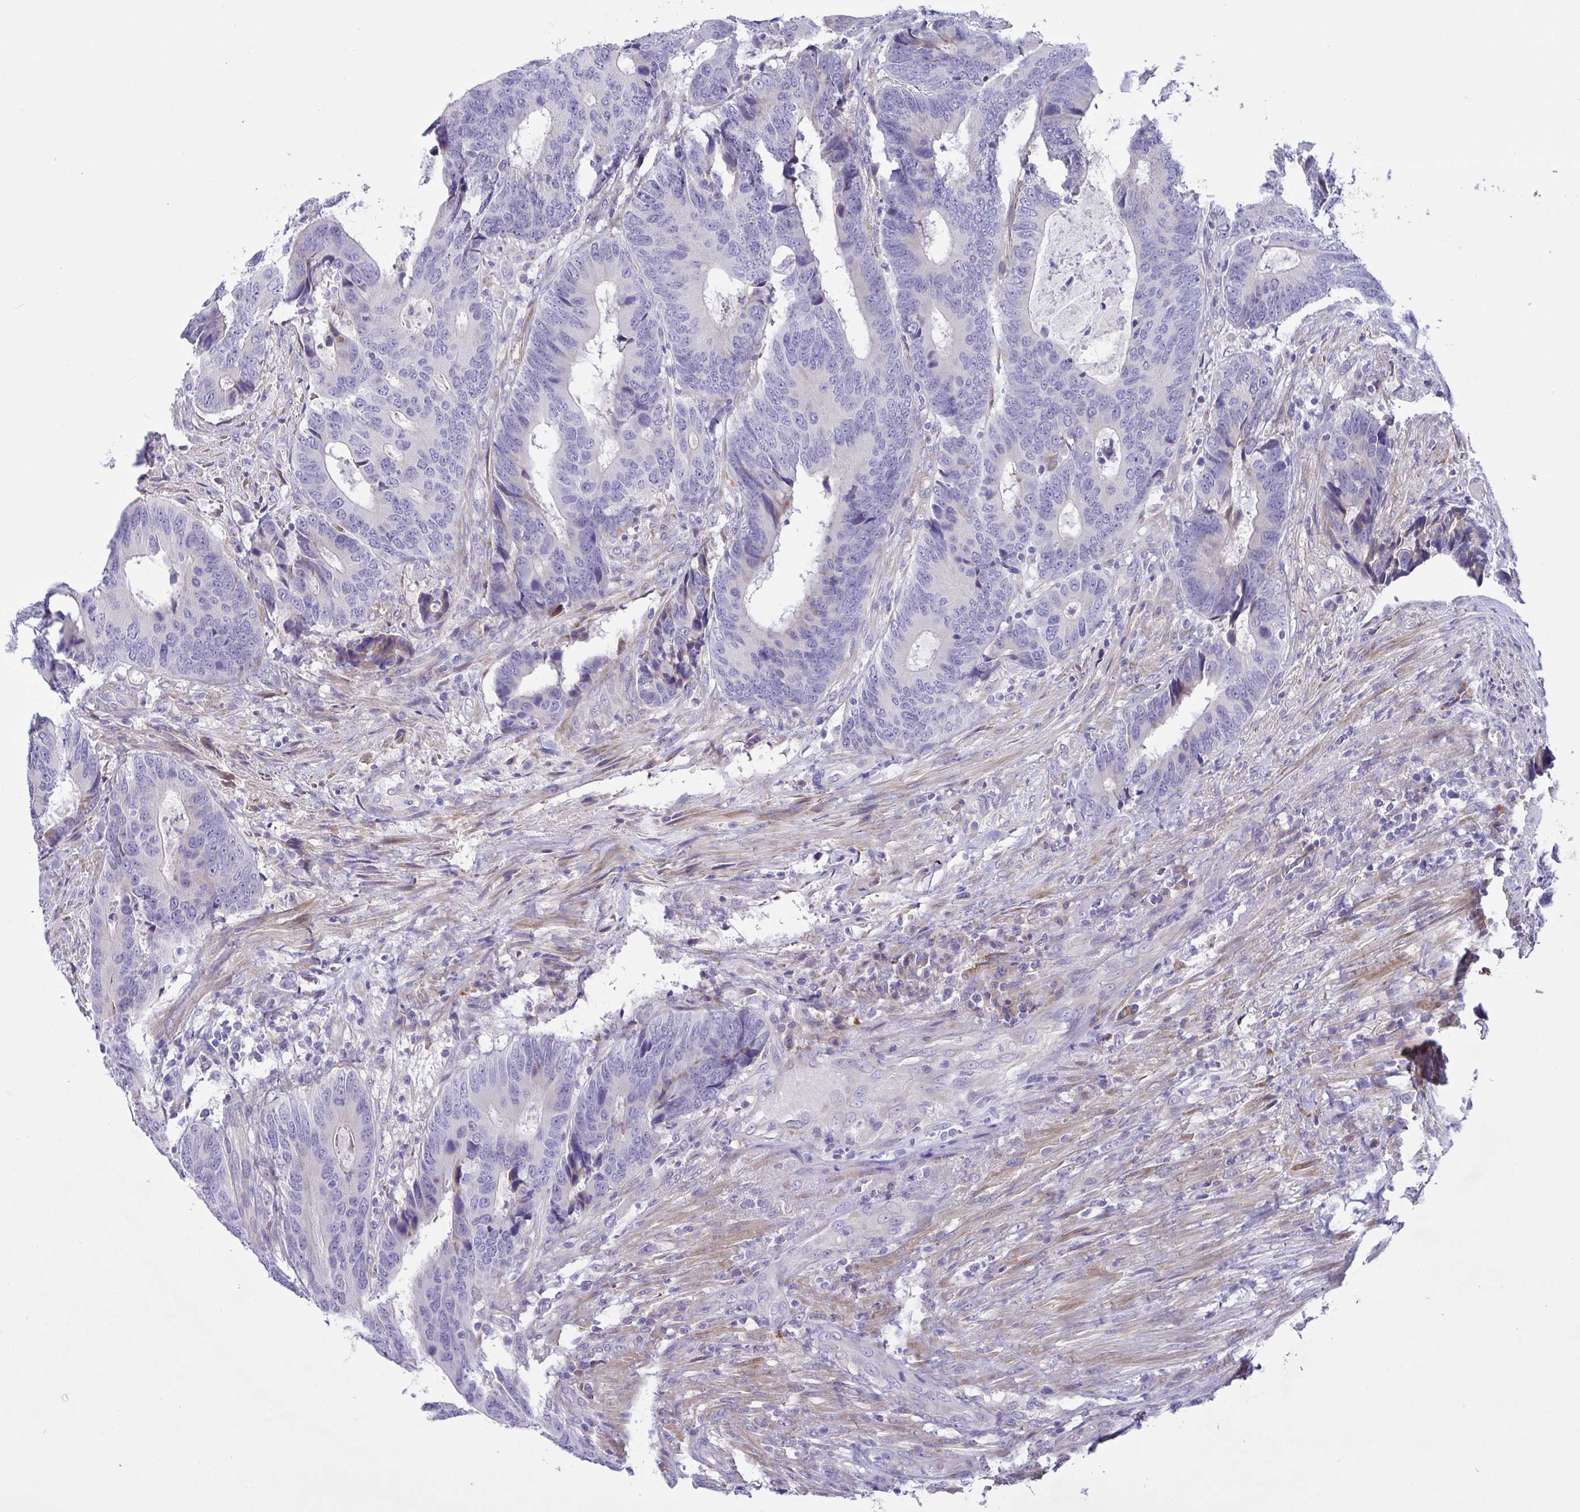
{"staining": {"intensity": "negative", "quantity": "none", "location": "none"}, "tissue": "colorectal cancer", "cell_type": "Tumor cells", "image_type": "cancer", "snomed": [{"axis": "morphology", "description": "Adenocarcinoma, NOS"}, {"axis": "topography", "description": "Colon"}], "caption": "High magnification brightfield microscopy of colorectal cancer (adenocarcinoma) stained with DAB (brown) and counterstained with hematoxylin (blue): tumor cells show no significant positivity.", "gene": "FAM86B1", "patient": {"sex": "male", "age": 87}}